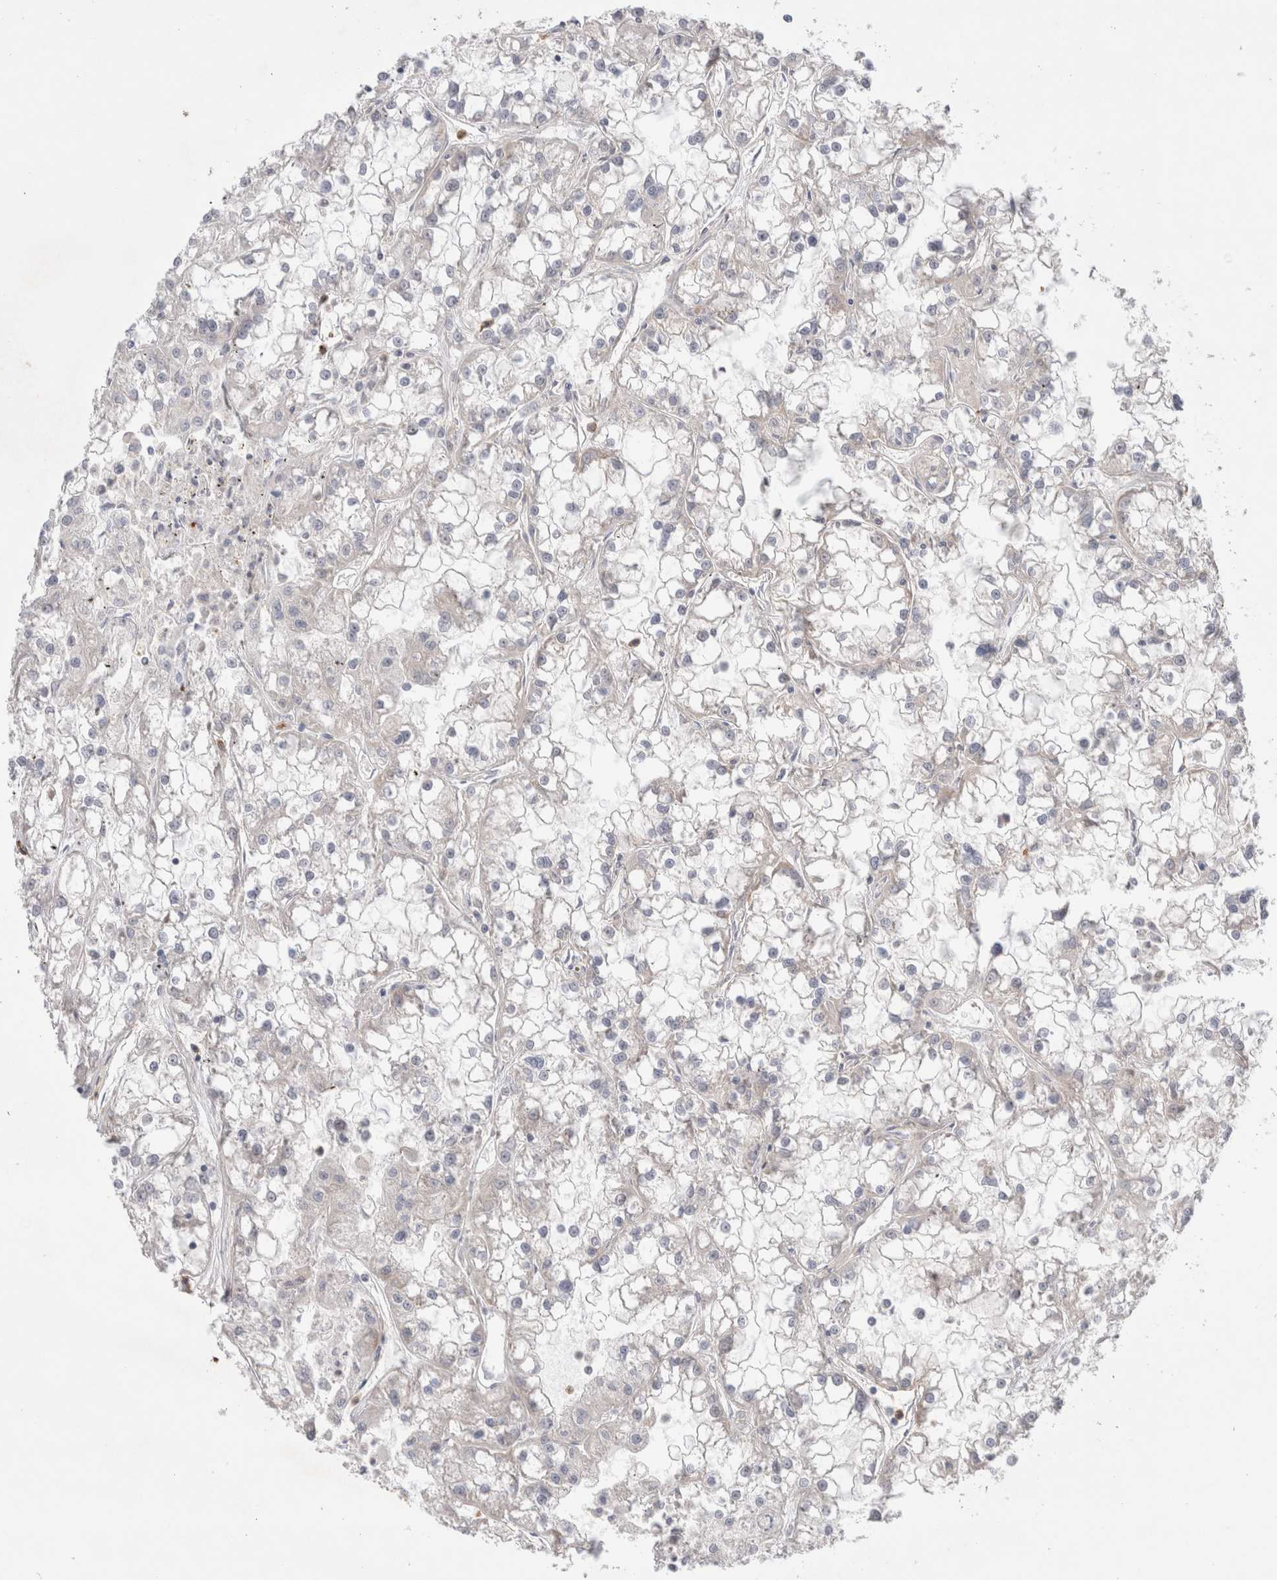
{"staining": {"intensity": "negative", "quantity": "none", "location": "none"}, "tissue": "renal cancer", "cell_type": "Tumor cells", "image_type": "cancer", "snomed": [{"axis": "morphology", "description": "Adenocarcinoma, NOS"}, {"axis": "topography", "description": "Kidney"}], "caption": "There is no significant positivity in tumor cells of renal adenocarcinoma.", "gene": "GSDMB", "patient": {"sex": "female", "age": 52}}